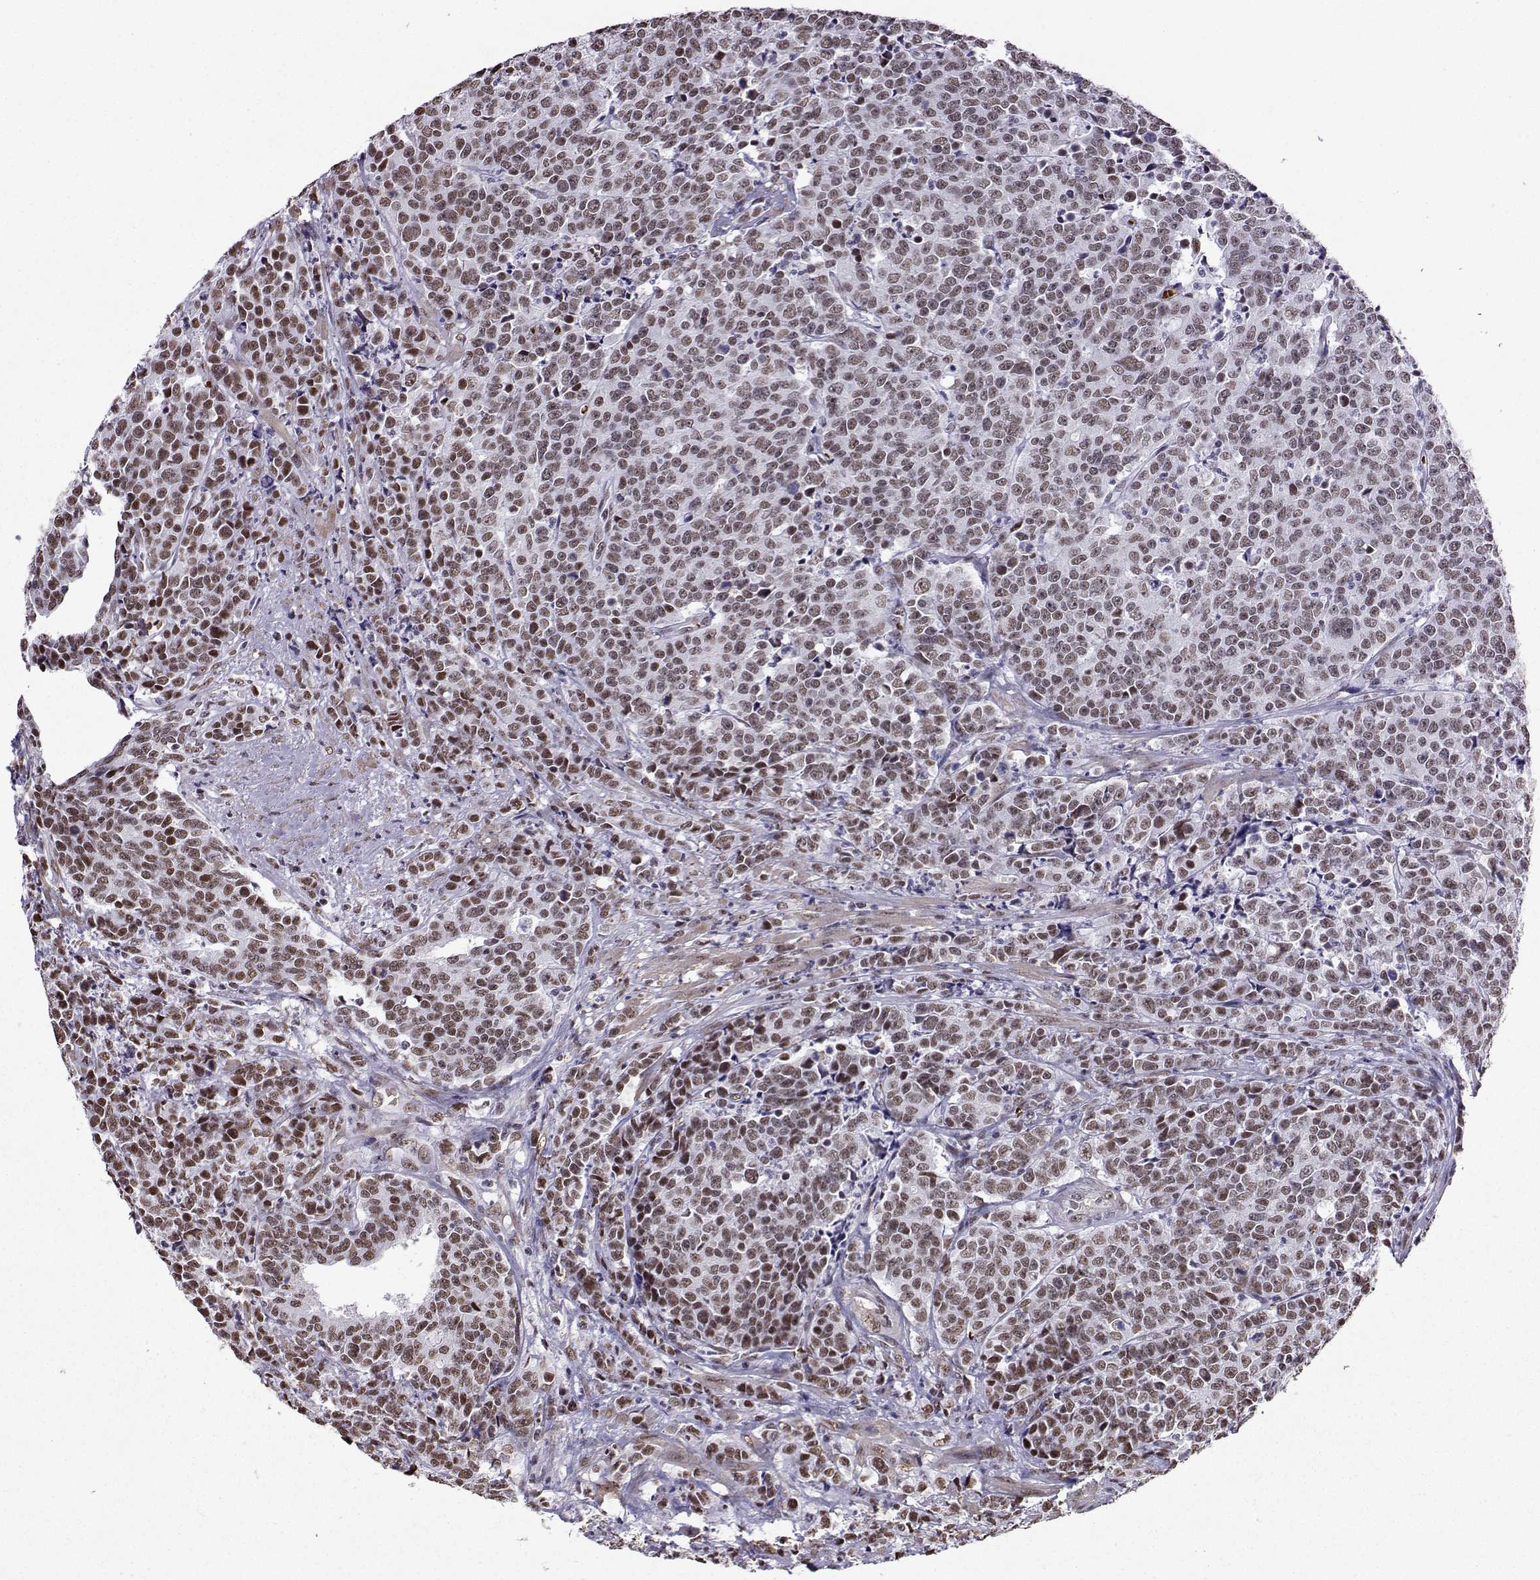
{"staining": {"intensity": "moderate", "quantity": ">75%", "location": "nuclear"}, "tissue": "prostate cancer", "cell_type": "Tumor cells", "image_type": "cancer", "snomed": [{"axis": "morphology", "description": "Adenocarcinoma, NOS"}, {"axis": "topography", "description": "Prostate"}], "caption": "Tumor cells exhibit moderate nuclear positivity in about >75% of cells in prostate cancer. The staining is performed using DAB (3,3'-diaminobenzidine) brown chromogen to label protein expression. The nuclei are counter-stained blue using hematoxylin.", "gene": "CCNK", "patient": {"sex": "male", "age": 67}}